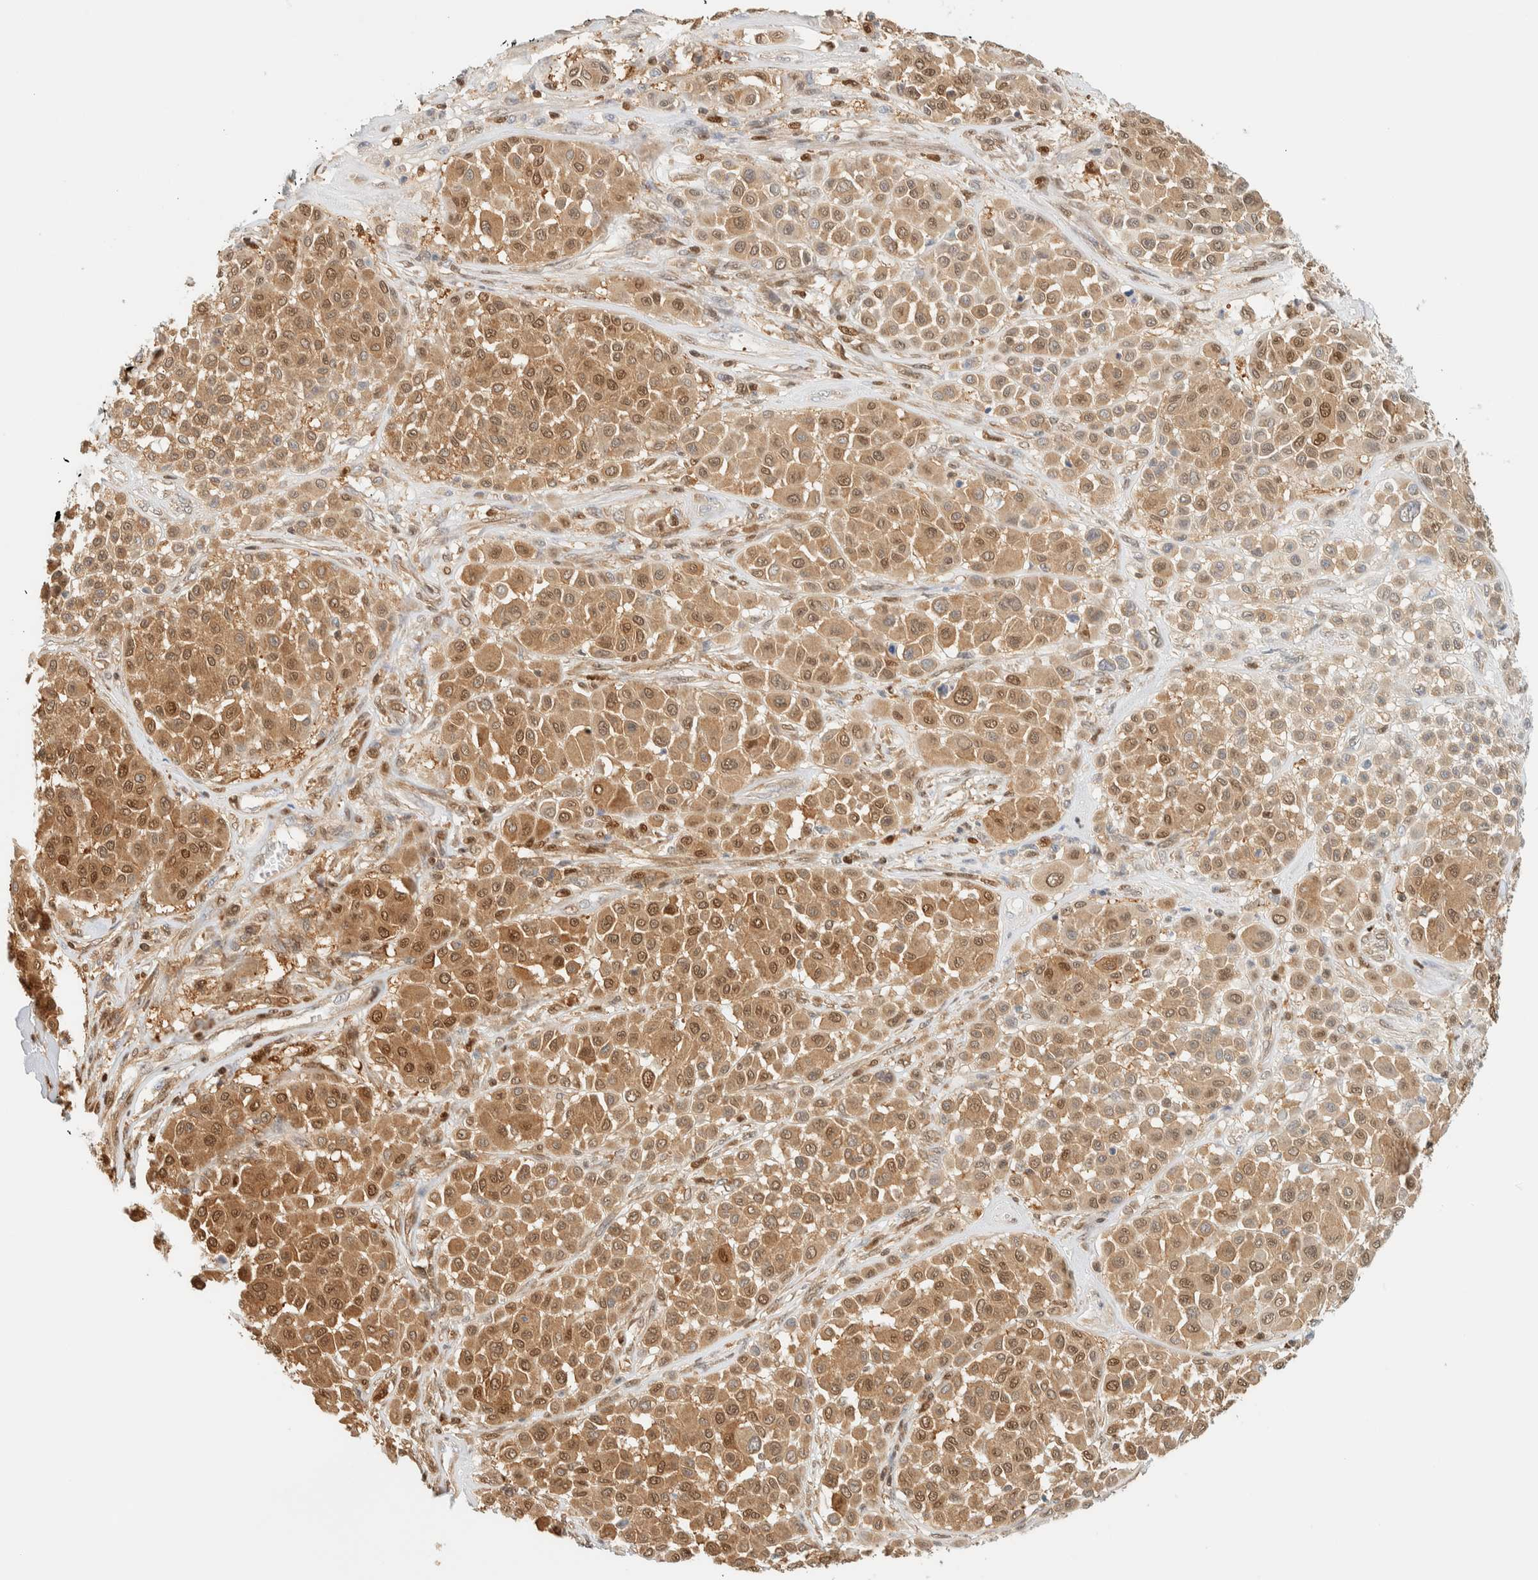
{"staining": {"intensity": "moderate", "quantity": ">75%", "location": "cytoplasmic/membranous,nuclear"}, "tissue": "melanoma", "cell_type": "Tumor cells", "image_type": "cancer", "snomed": [{"axis": "morphology", "description": "Malignant melanoma, Metastatic site"}, {"axis": "topography", "description": "Soft tissue"}], "caption": "Malignant melanoma (metastatic site) stained with a protein marker shows moderate staining in tumor cells.", "gene": "ZBTB37", "patient": {"sex": "male", "age": 41}}